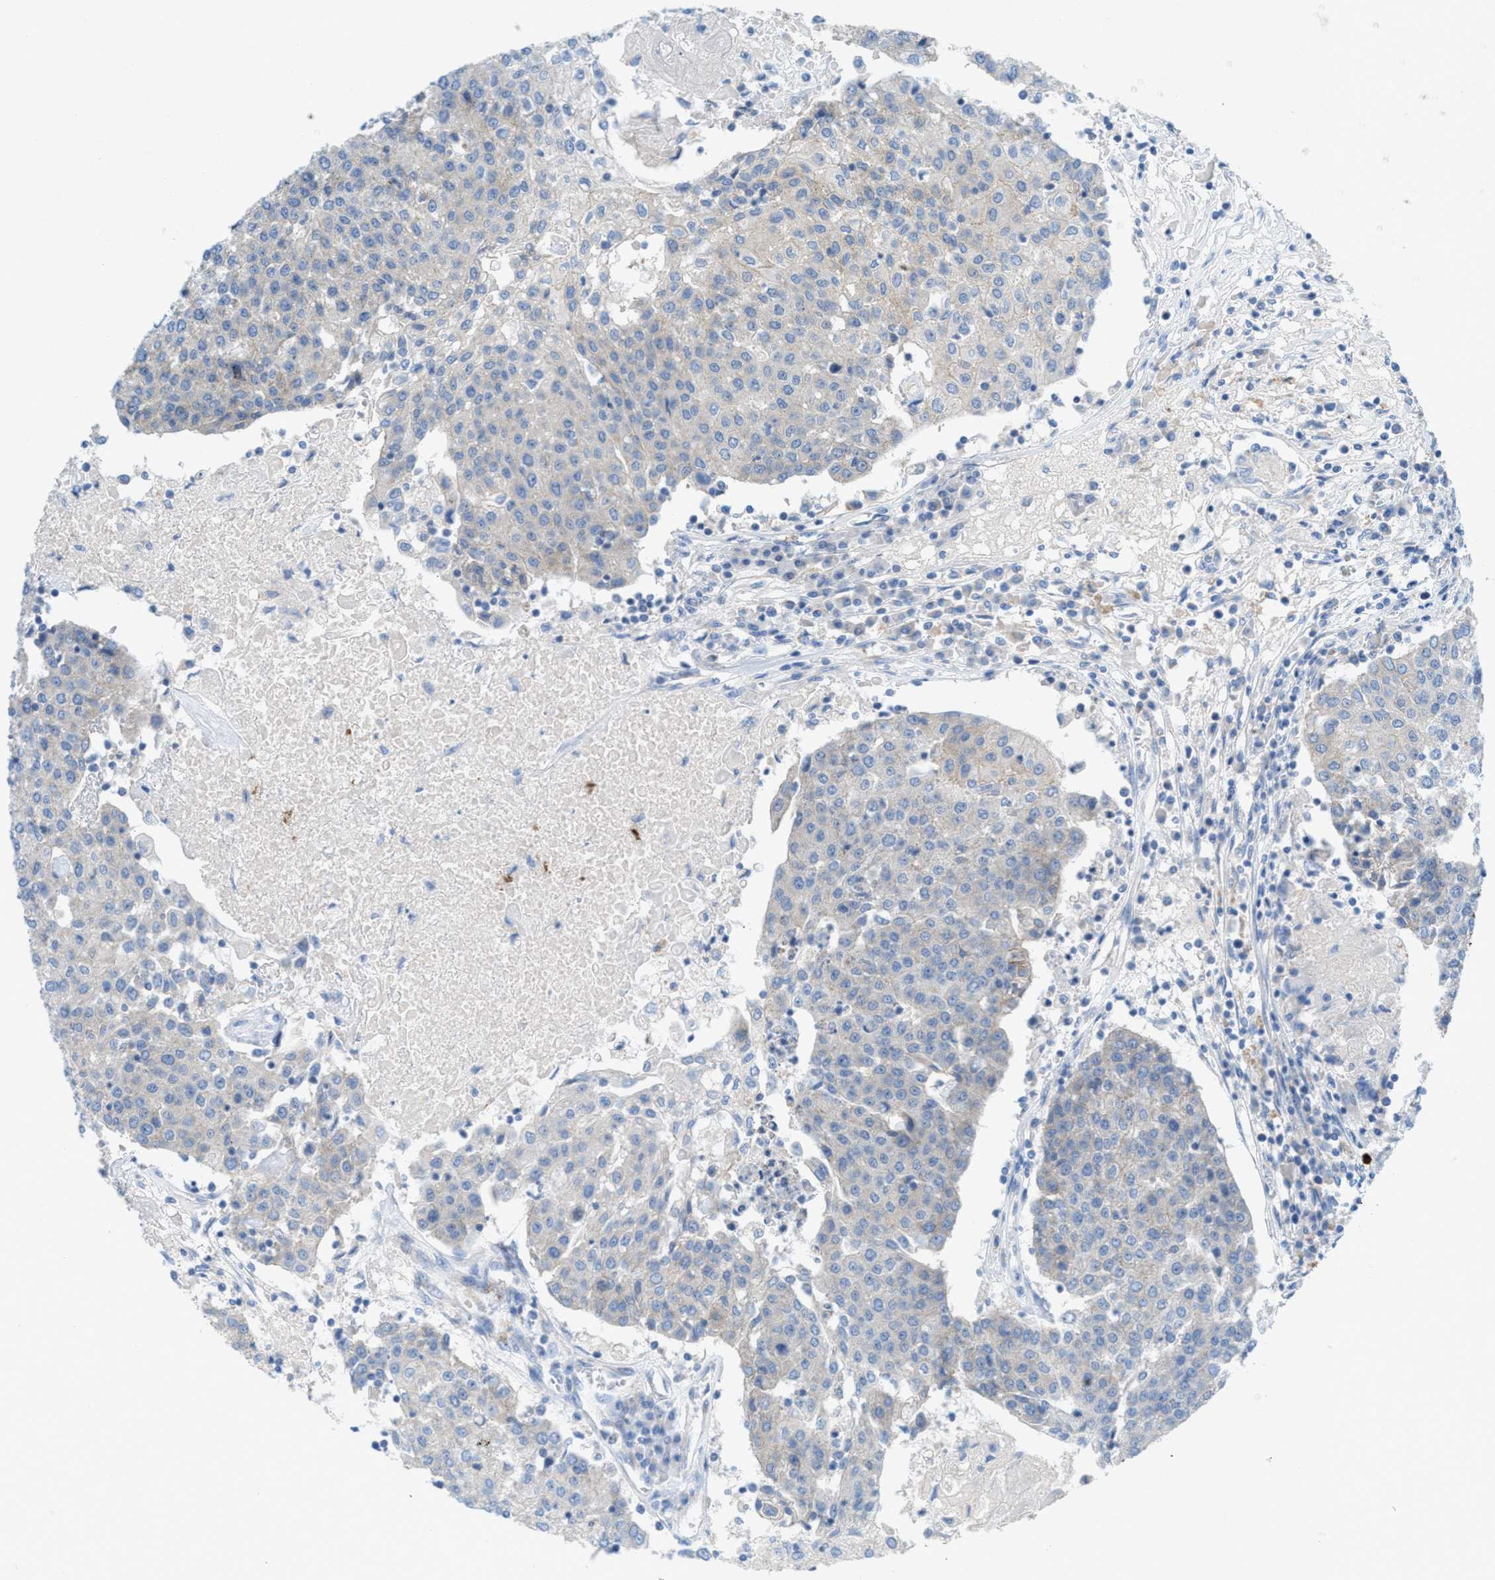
{"staining": {"intensity": "negative", "quantity": "none", "location": "none"}, "tissue": "urothelial cancer", "cell_type": "Tumor cells", "image_type": "cancer", "snomed": [{"axis": "morphology", "description": "Urothelial carcinoma, High grade"}, {"axis": "topography", "description": "Urinary bladder"}], "caption": "A histopathology image of urothelial cancer stained for a protein displays no brown staining in tumor cells. Nuclei are stained in blue.", "gene": "CMTM1", "patient": {"sex": "female", "age": 85}}